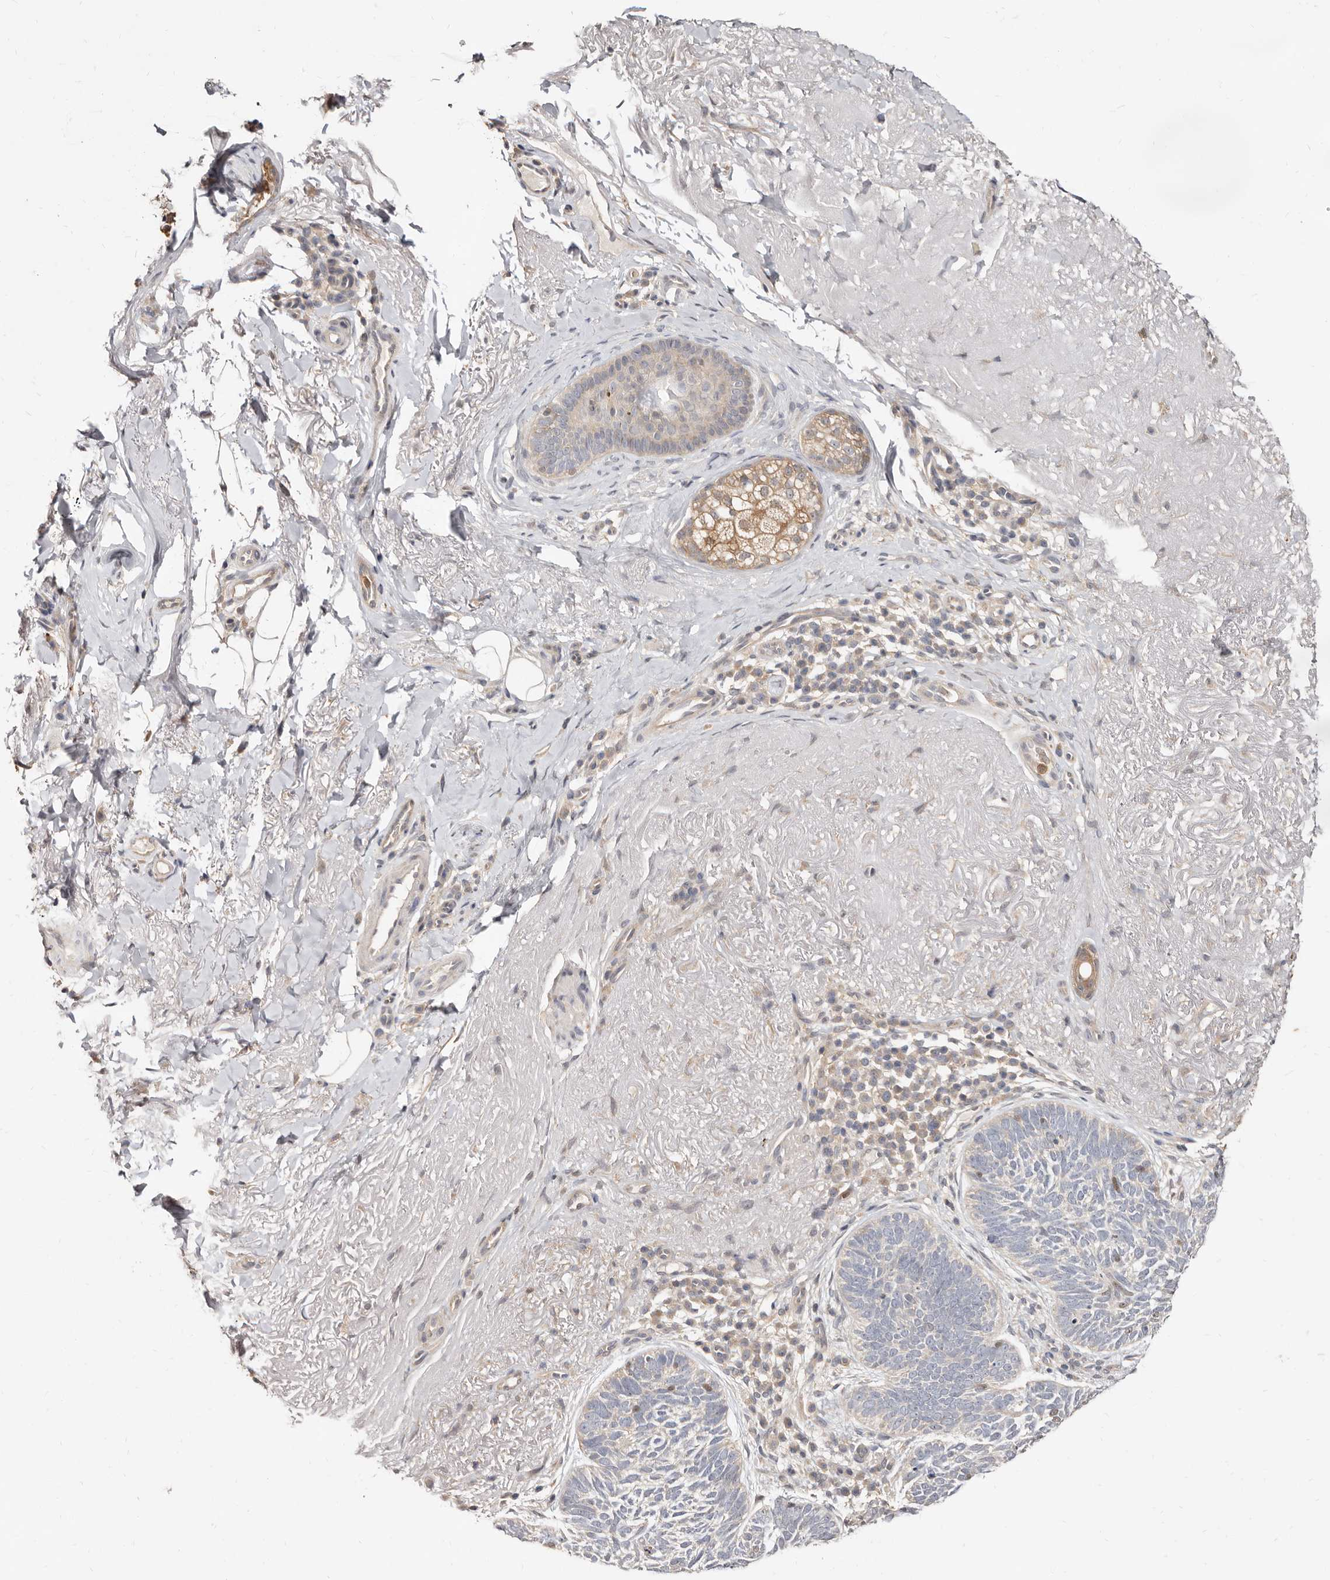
{"staining": {"intensity": "moderate", "quantity": "<25%", "location": "cytoplasmic/membranous"}, "tissue": "skin cancer", "cell_type": "Tumor cells", "image_type": "cancer", "snomed": [{"axis": "morphology", "description": "Basal cell carcinoma"}, {"axis": "topography", "description": "Skin"}], "caption": "Protein staining of skin basal cell carcinoma tissue displays moderate cytoplasmic/membranous staining in approximately <25% of tumor cells.", "gene": "TC2N", "patient": {"sex": "female", "age": 85}}